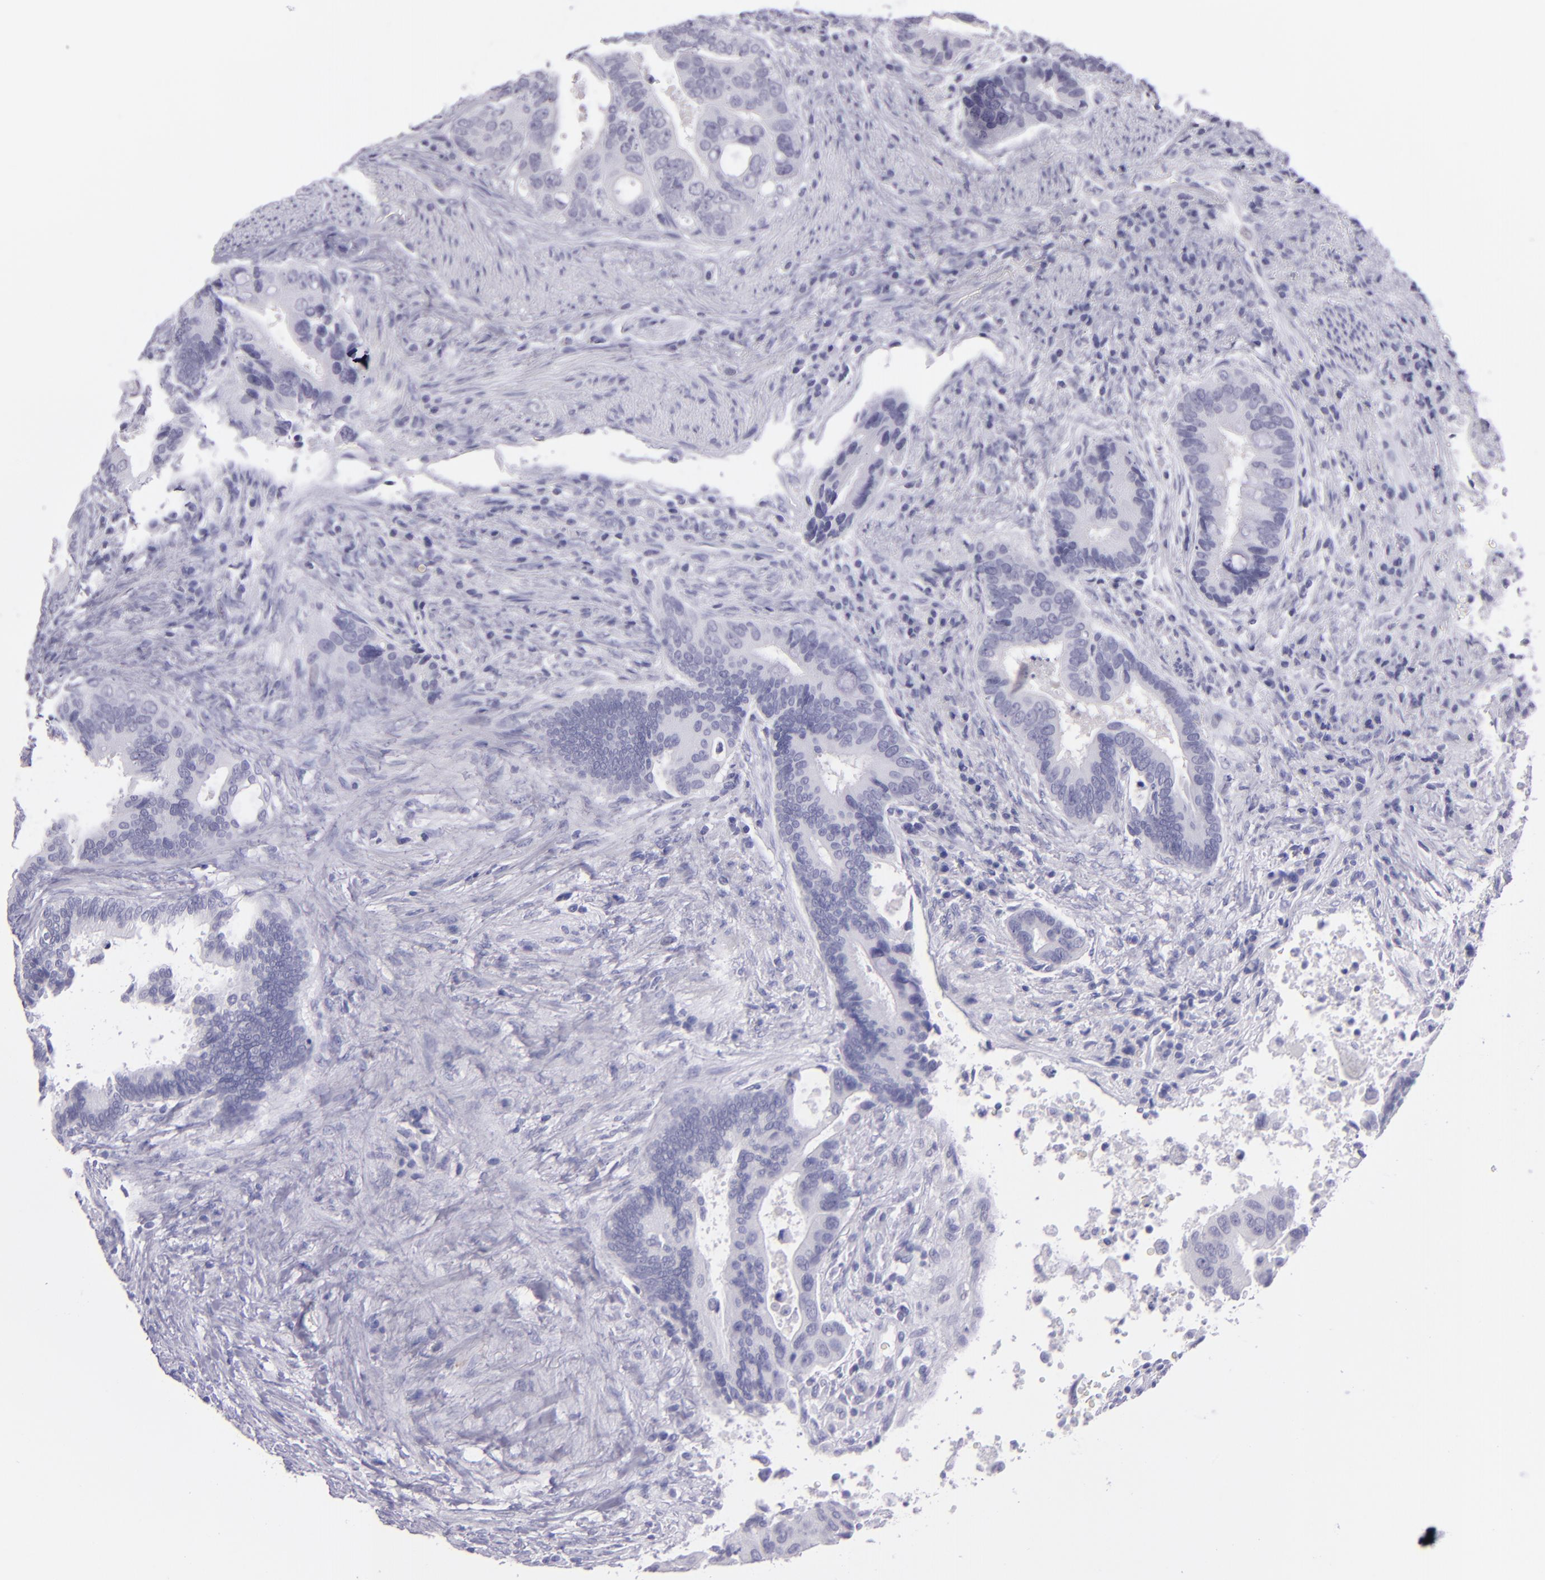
{"staining": {"intensity": "negative", "quantity": "none", "location": "none"}, "tissue": "colorectal cancer", "cell_type": "Tumor cells", "image_type": "cancer", "snomed": [{"axis": "morphology", "description": "Adenocarcinoma, NOS"}, {"axis": "topography", "description": "Rectum"}], "caption": "DAB (3,3'-diaminobenzidine) immunohistochemical staining of human colorectal cancer demonstrates no significant positivity in tumor cells.", "gene": "TNNT3", "patient": {"sex": "female", "age": 67}}